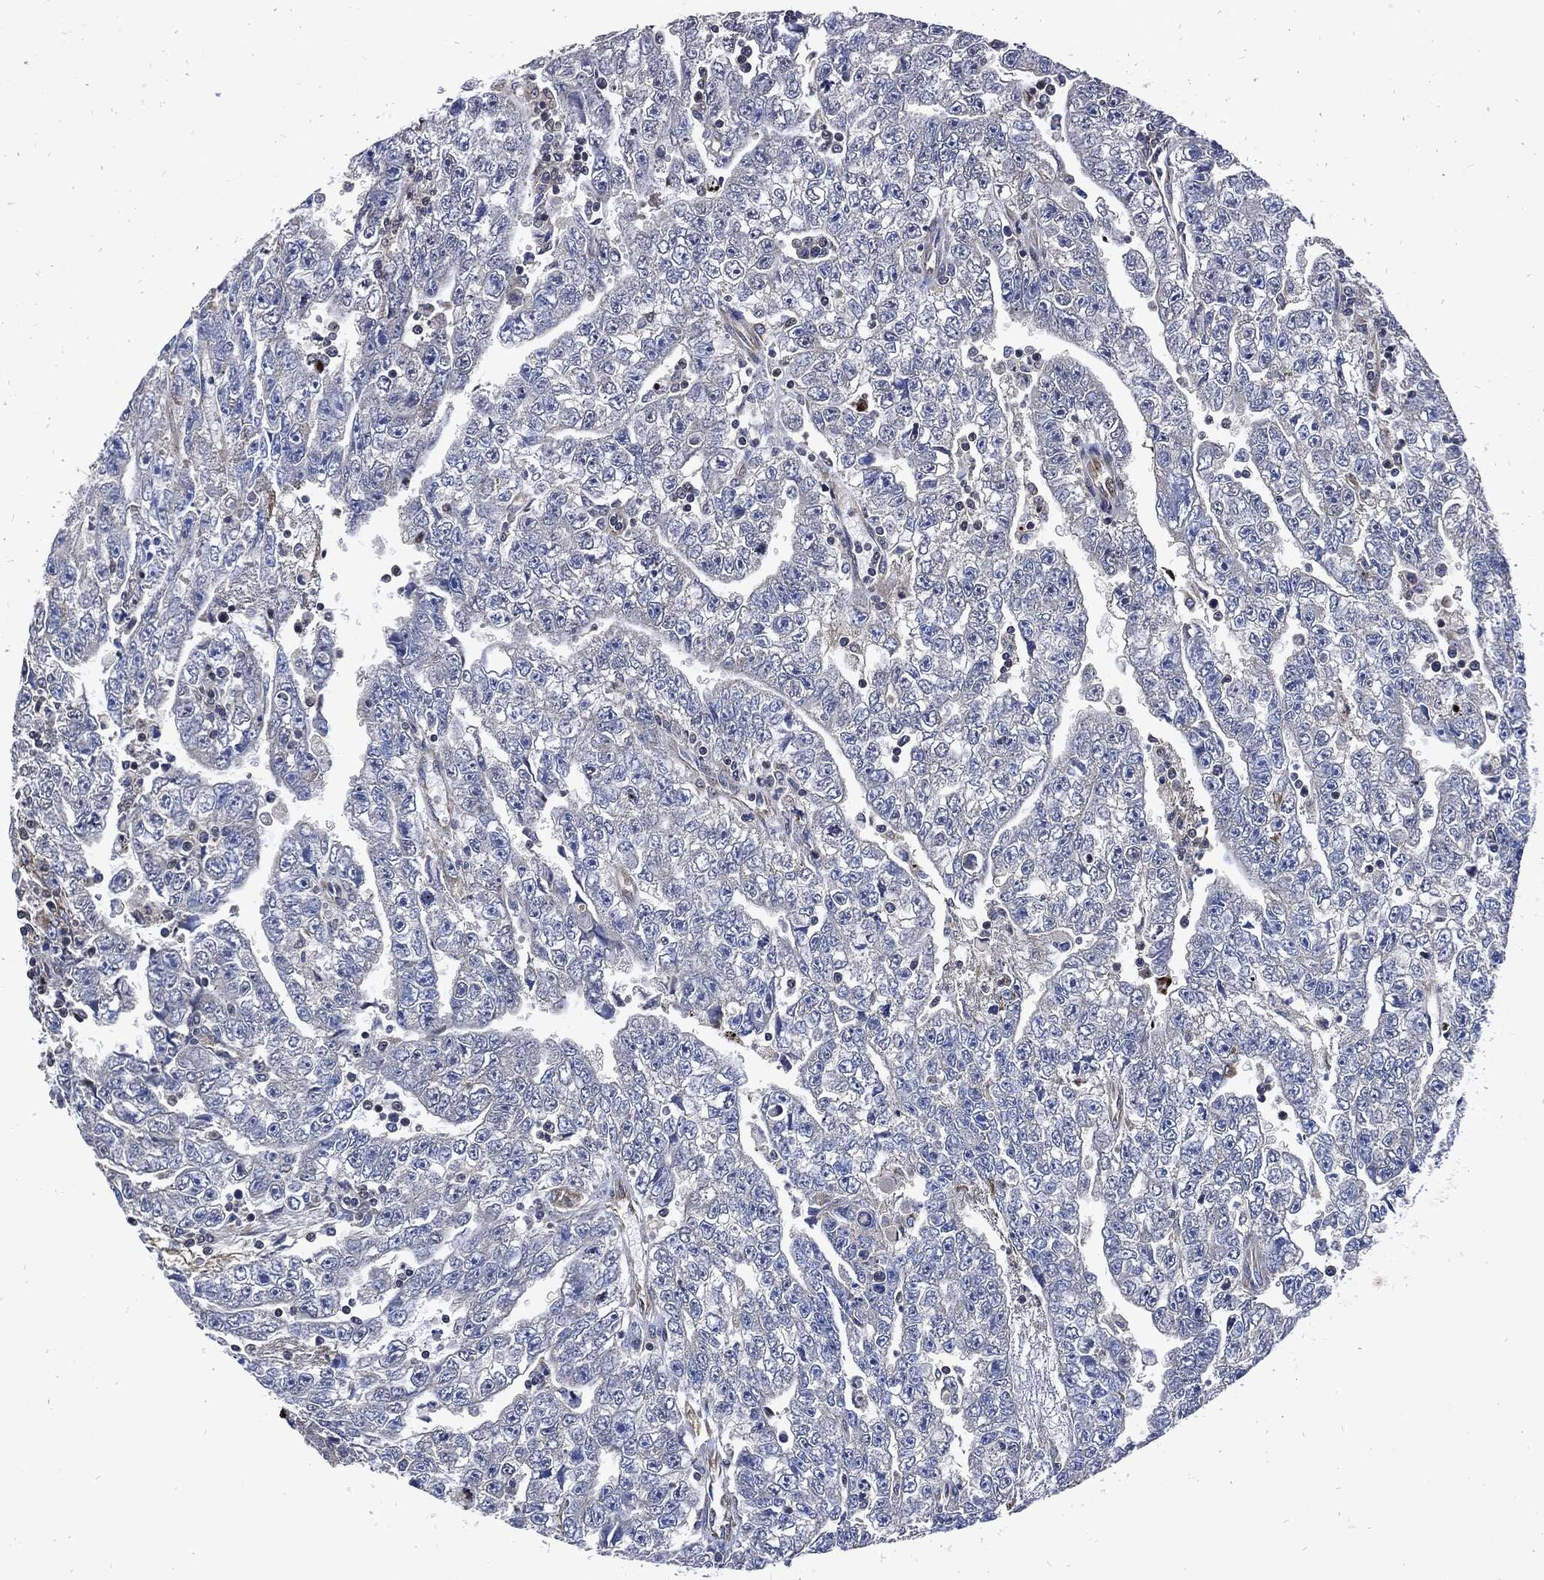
{"staining": {"intensity": "negative", "quantity": "none", "location": "none"}, "tissue": "testis cancer", "cell_type": "Tumor cells", "image_type": "cancer", "snomed": [{"axis": "morphology", "description": "Carcinoma, Embryonal, NOS"}, {"axis": "topography", "description": "Testis"}], "caption": "Immunohistochemistry image of neoplastic tissue: testis embryonal carcinoma stained with DAB demonstrates no significant protein expression in tumor cells. (Brightfield microscopy of DAB immunohistochemistry (IHC) at high magnification).", "gene": "DCTN1", "patient": {"sex": "male", "age": 25}}